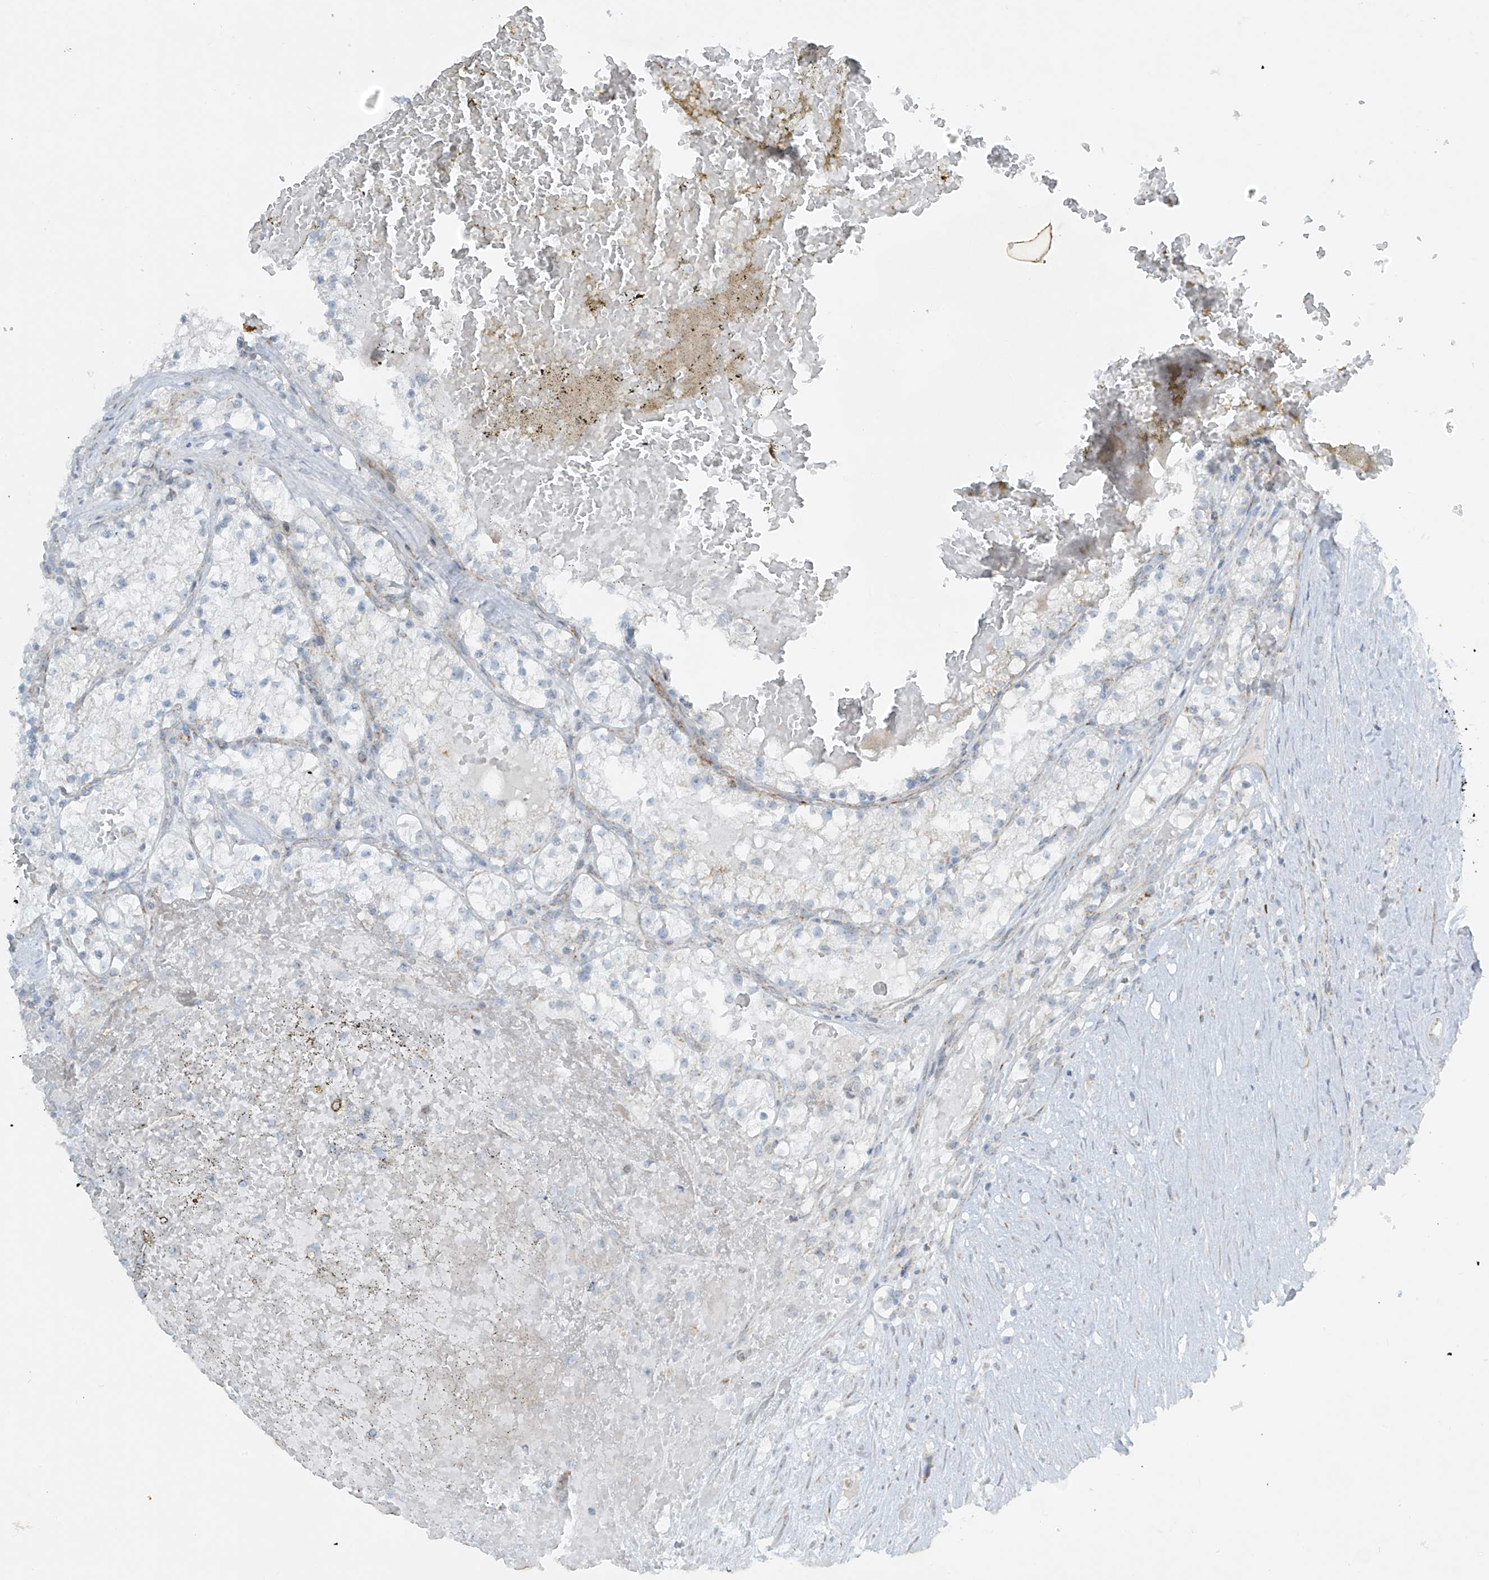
{"staining": {"intensity": "negative", "quantity": "none", "location": "none"}, "tissue": "renal cancer", "cell_type": "Tumor cells", "image_type": "cancer", "snomed": [{"axis": "morphology", "description": "Normal tissue, NOS"}, {"axis": "morphology", "description": "Adenocarcinoma, NOS"}, {"axis": "topography", "description": "Kidney"}], "caption": "Micrograph shows no significant protein positivity in tumor cells of renal cancer (adenocarcinoma).", "gene": "SMDT1", "patient": {"sex": "male", "age": 68}}